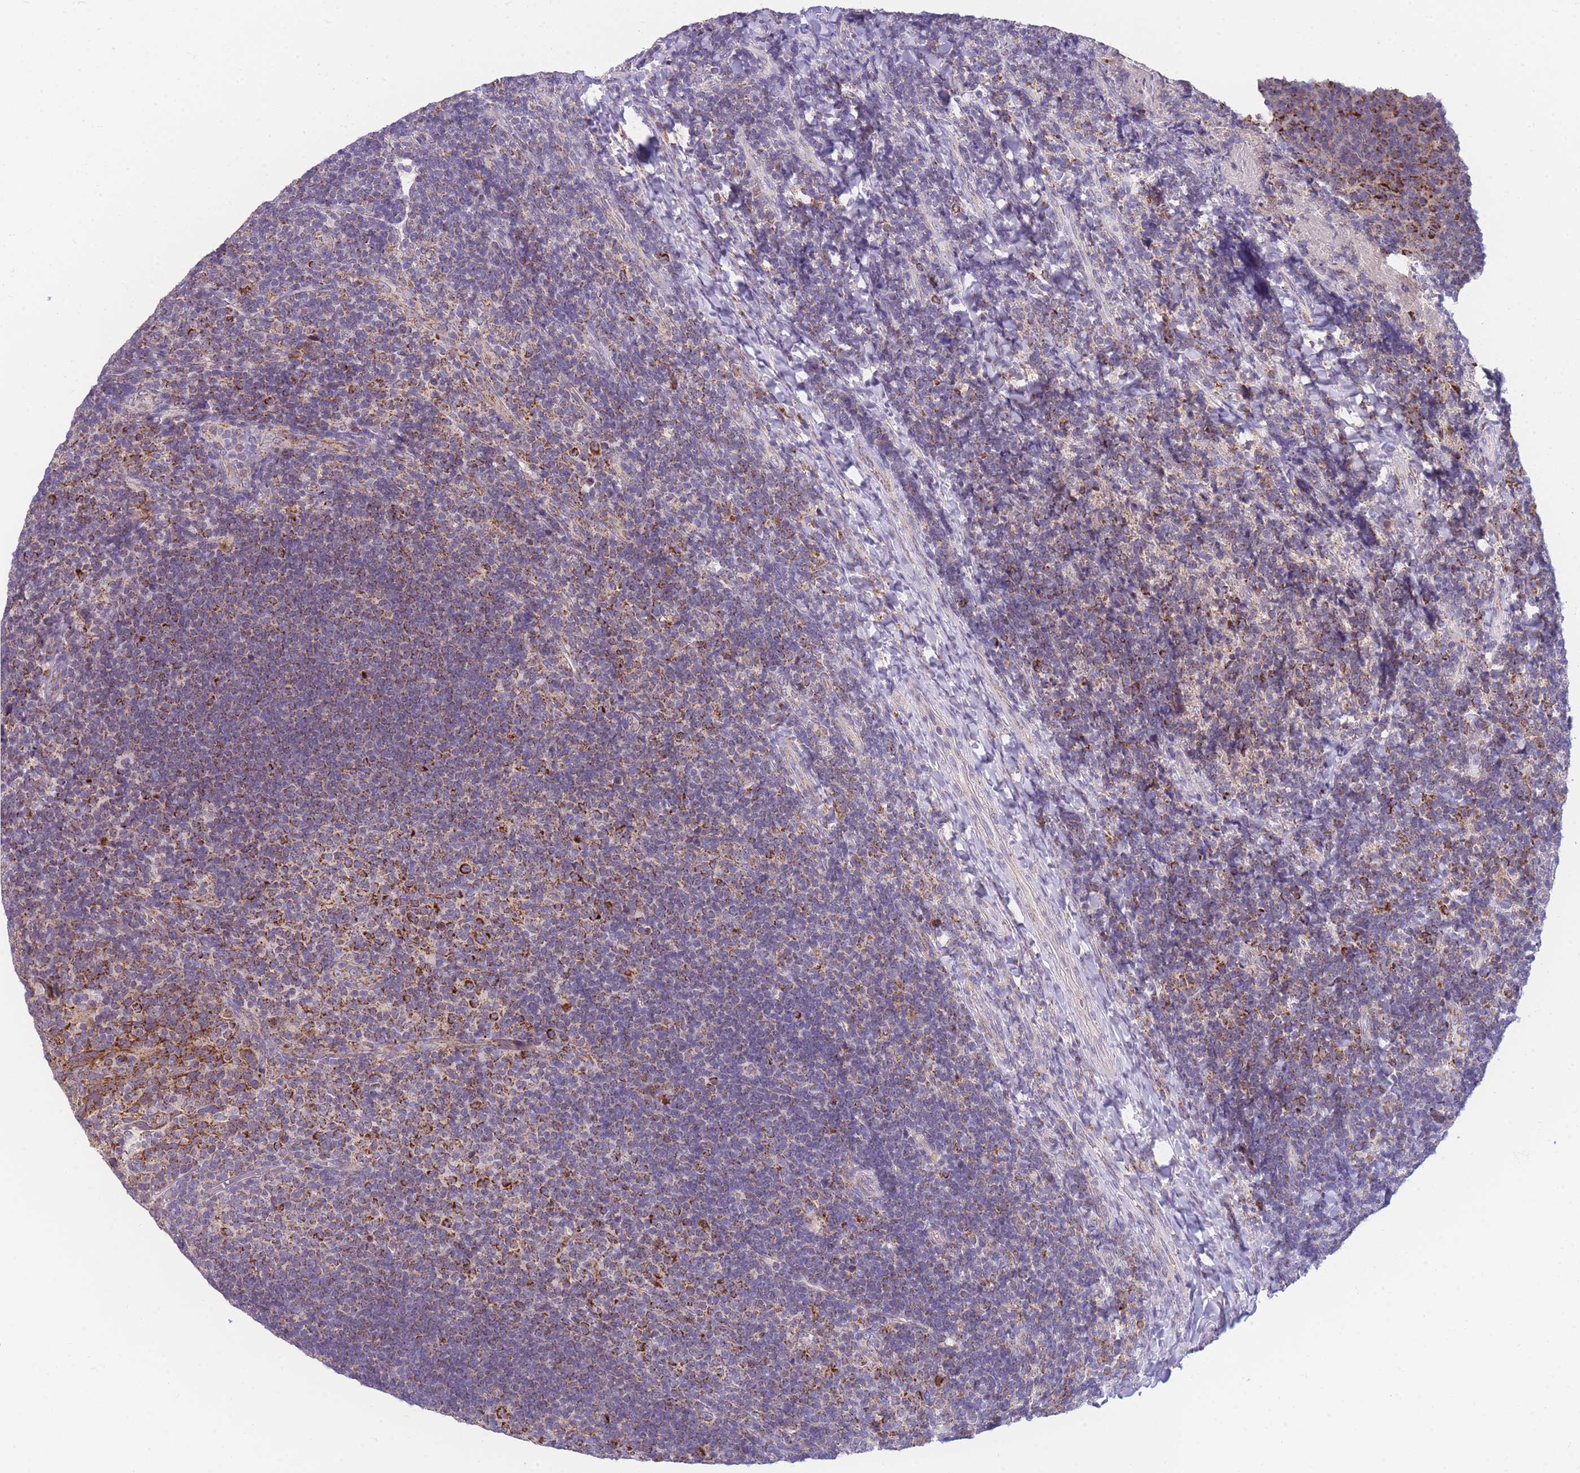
{"staining": {"intensity": "strong", "quantity": ">75%", "location": "cytoplasmic/membranous"}, "tissue": "tonsil", "cell_type": "Germinal center cells", "image_type": "normal", "snomed": [{"axis": "morphology", "description": "Normal tissue, NOS"}, {"axis": "topography", "description": "Tonsil"}], "caption": "Protein analysis of benign tonsil exhibits strong cytoplasmic/membranous positivity in about >75% of germinal center cells.", "gene": "MRPS11", "patient": {"sex": "female", "age": 10}}